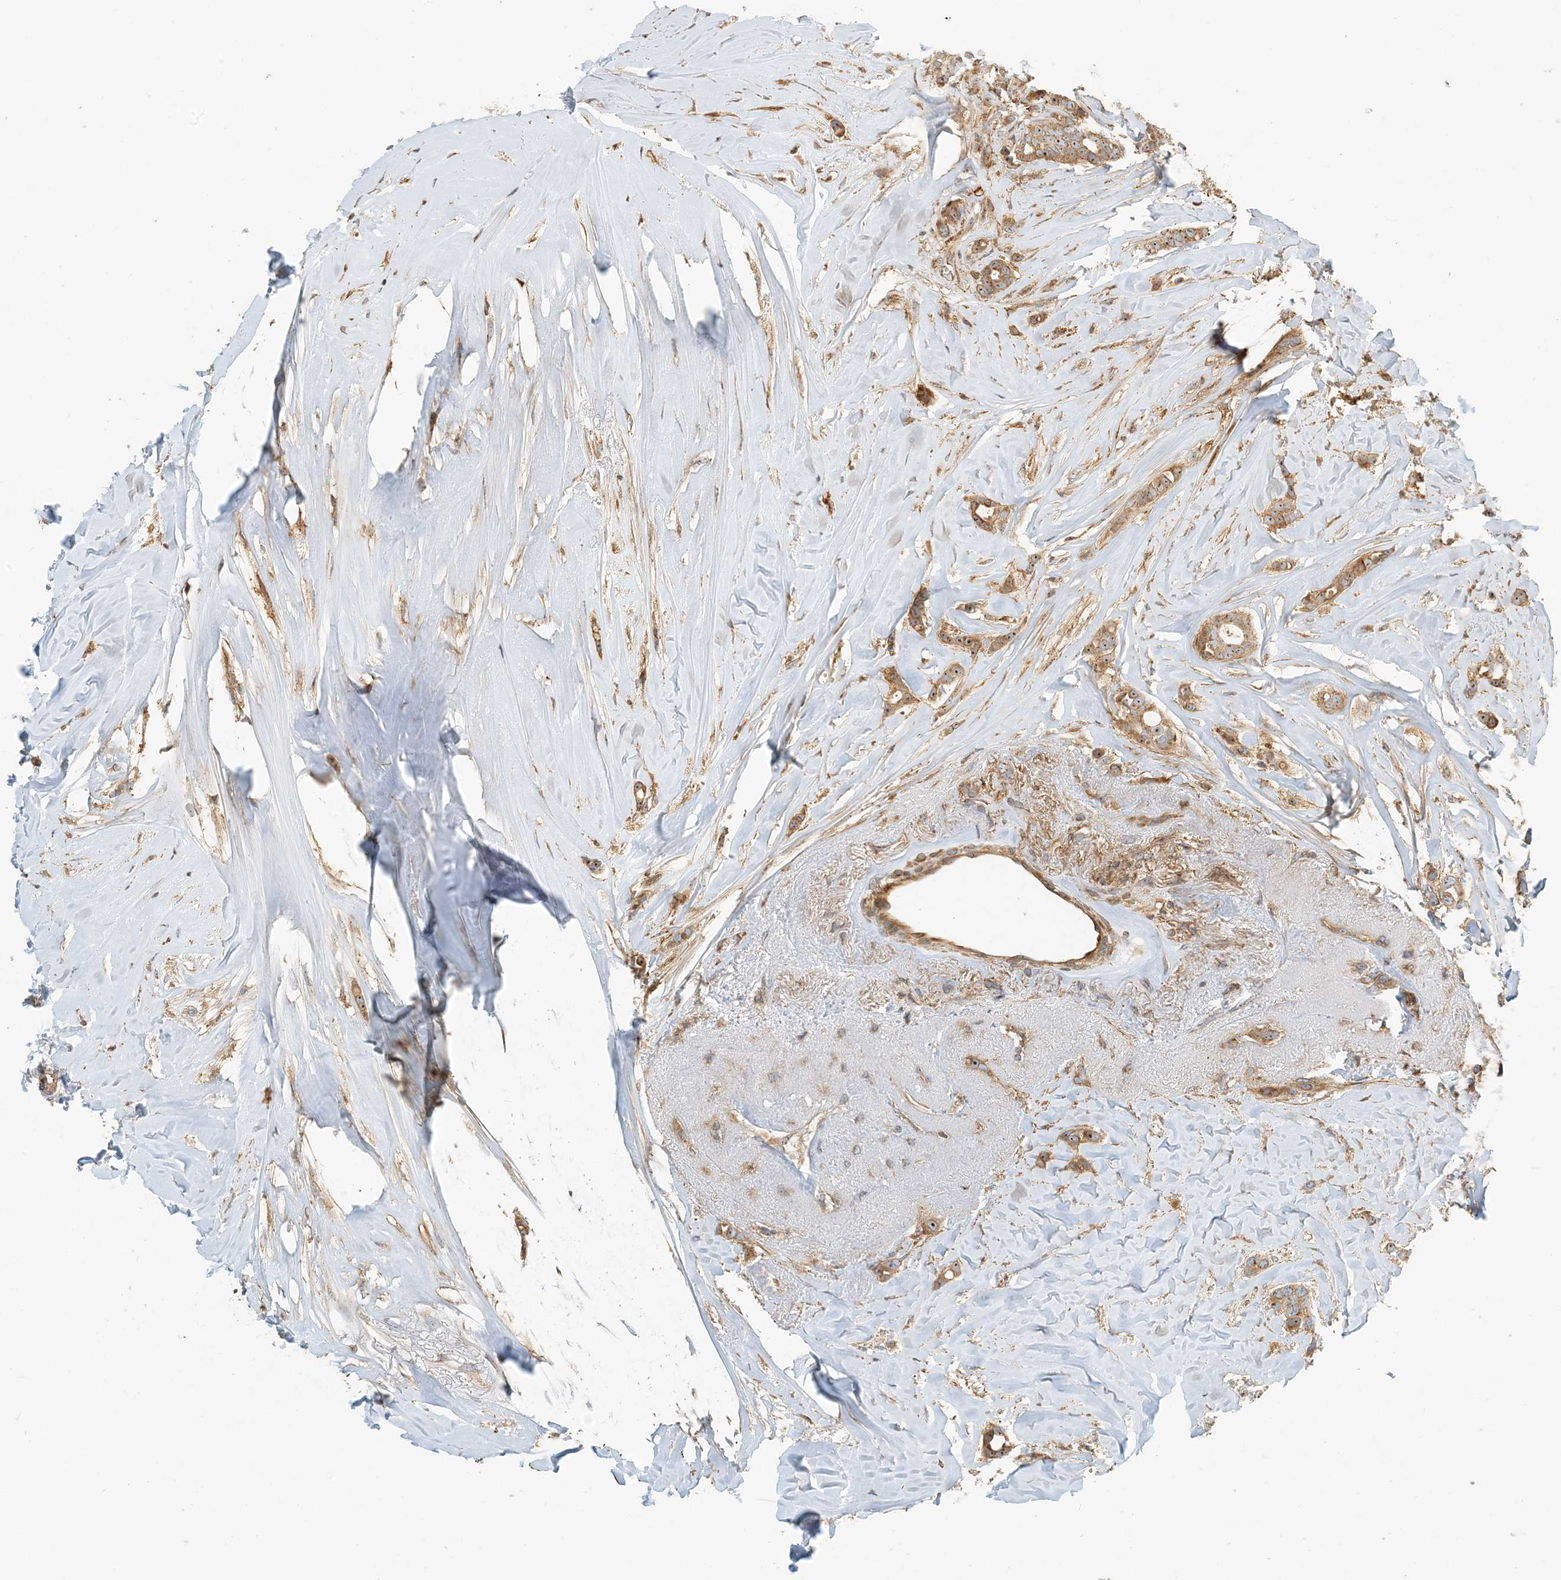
{"staining": {"intensity": "moderate", "quantity": ">75%", "location": "cytoplasmic/membranous,nuclear"}, "tissue": "breast cancer", "cell_type": "Tumor cells", "image_type": "cancer", "snomed": [{"axis": "morphology", "description": "Lobular carcinoma"}, {"axis": "topography", "description": "Breast"}], "caption": "This is a photomicrograph of immunohistochemistry (IHC) staining of breast cancer (lobular carcinoma), which shows moderate positivity in the cytoplasmic/membranous and nuclear of tumor cells.", "gene": "COLEC11", "patient": {"sex": "female", "age": 51}}